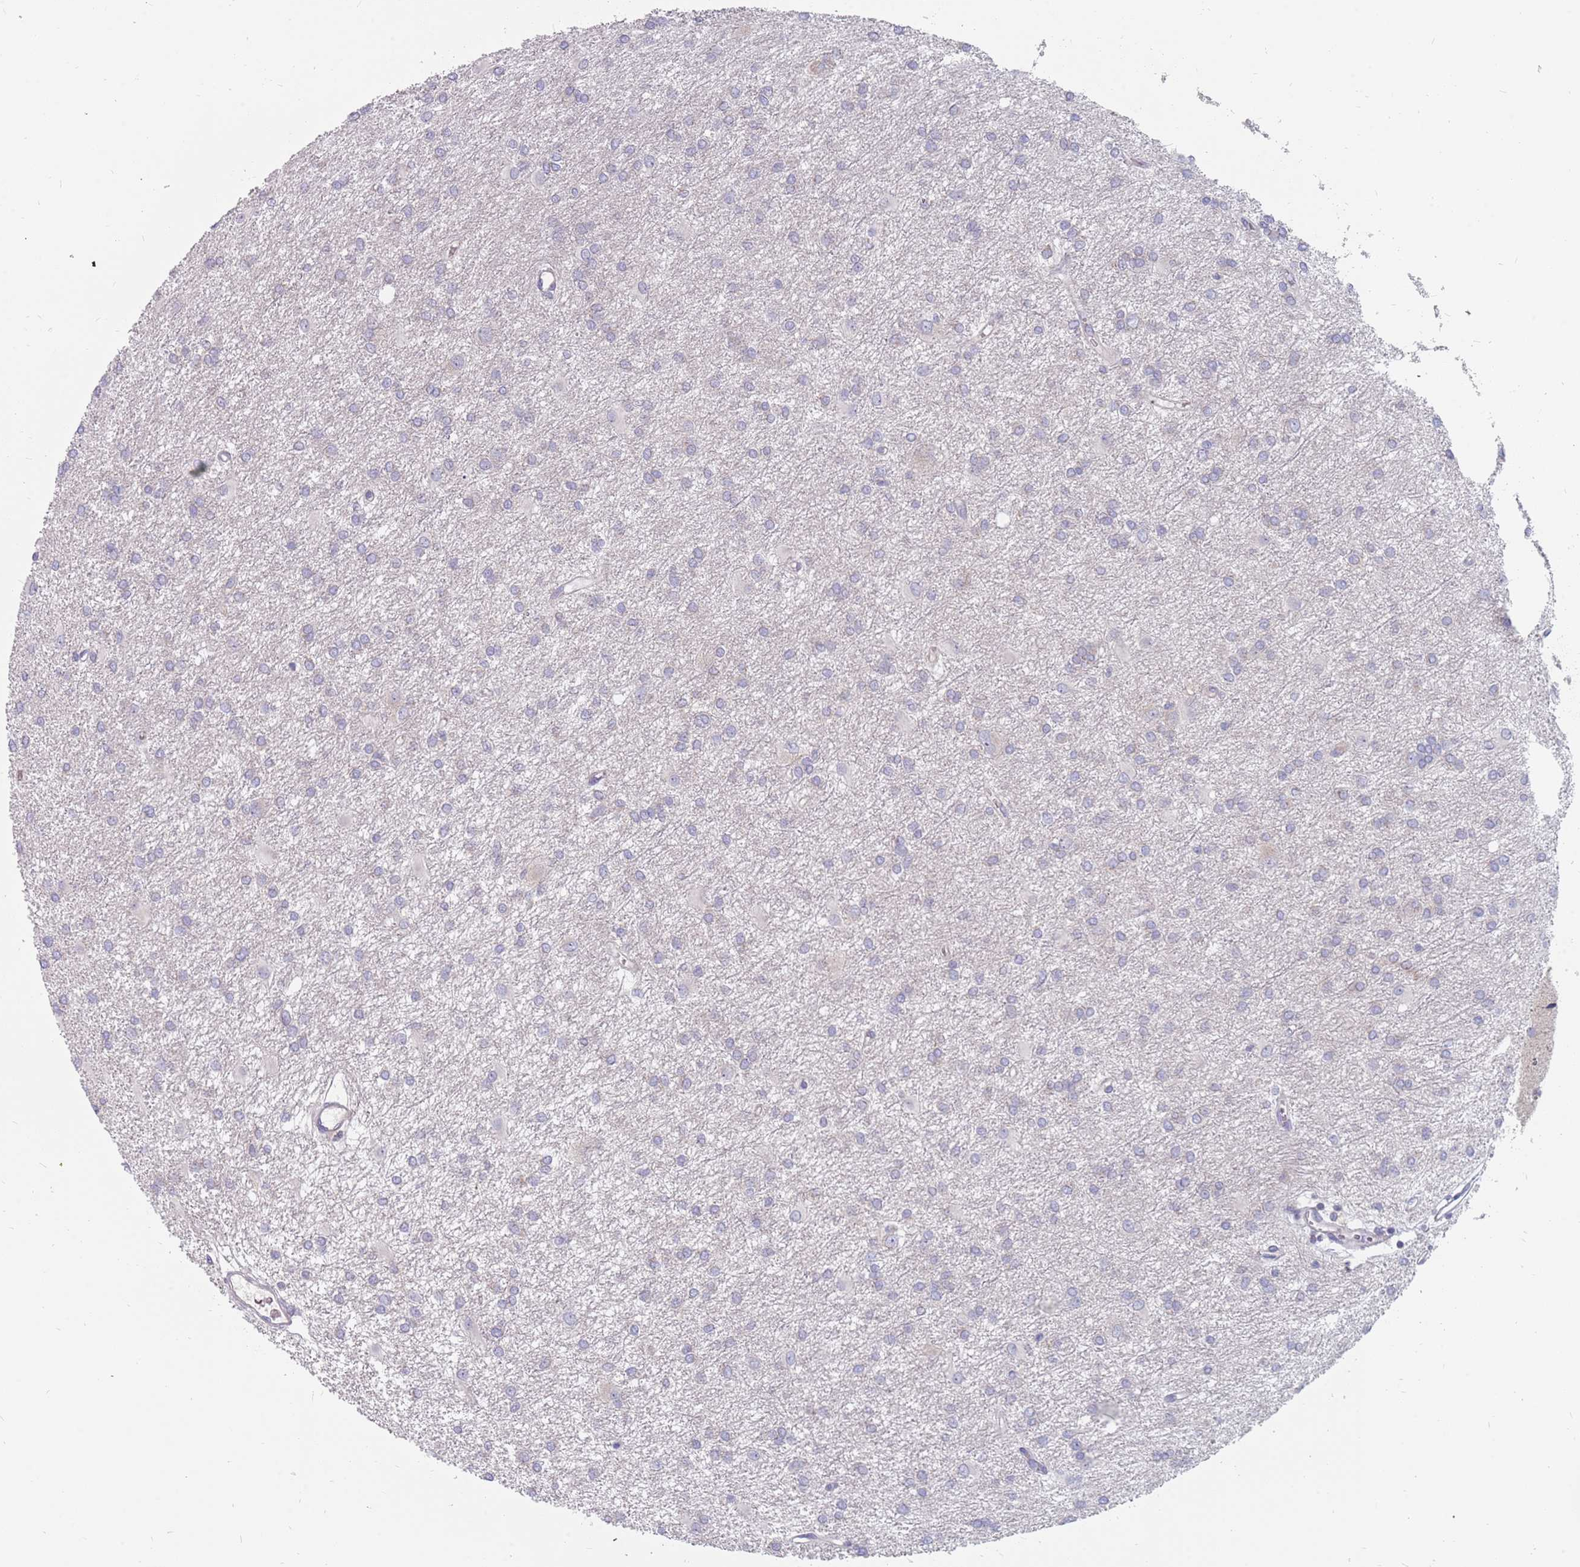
{"staining": {"intensity": "negative", "quantity": "none", "location": "none"}, "tissue": "glioma", "cell_type": "Tumor cells", "image_type": "cancer", "snomed": [{"axis": "morphology", "description": "Glioma, malignant, High grade"}, {"axis": "topography", "description": "Brain"}], "caption": "This is a photomicrograph of immunohistochemistry staining of glioma, which shows no expression in tumor cells.", "gene": "CMTR2", "patient": {"sex": "female", "age": 50}}